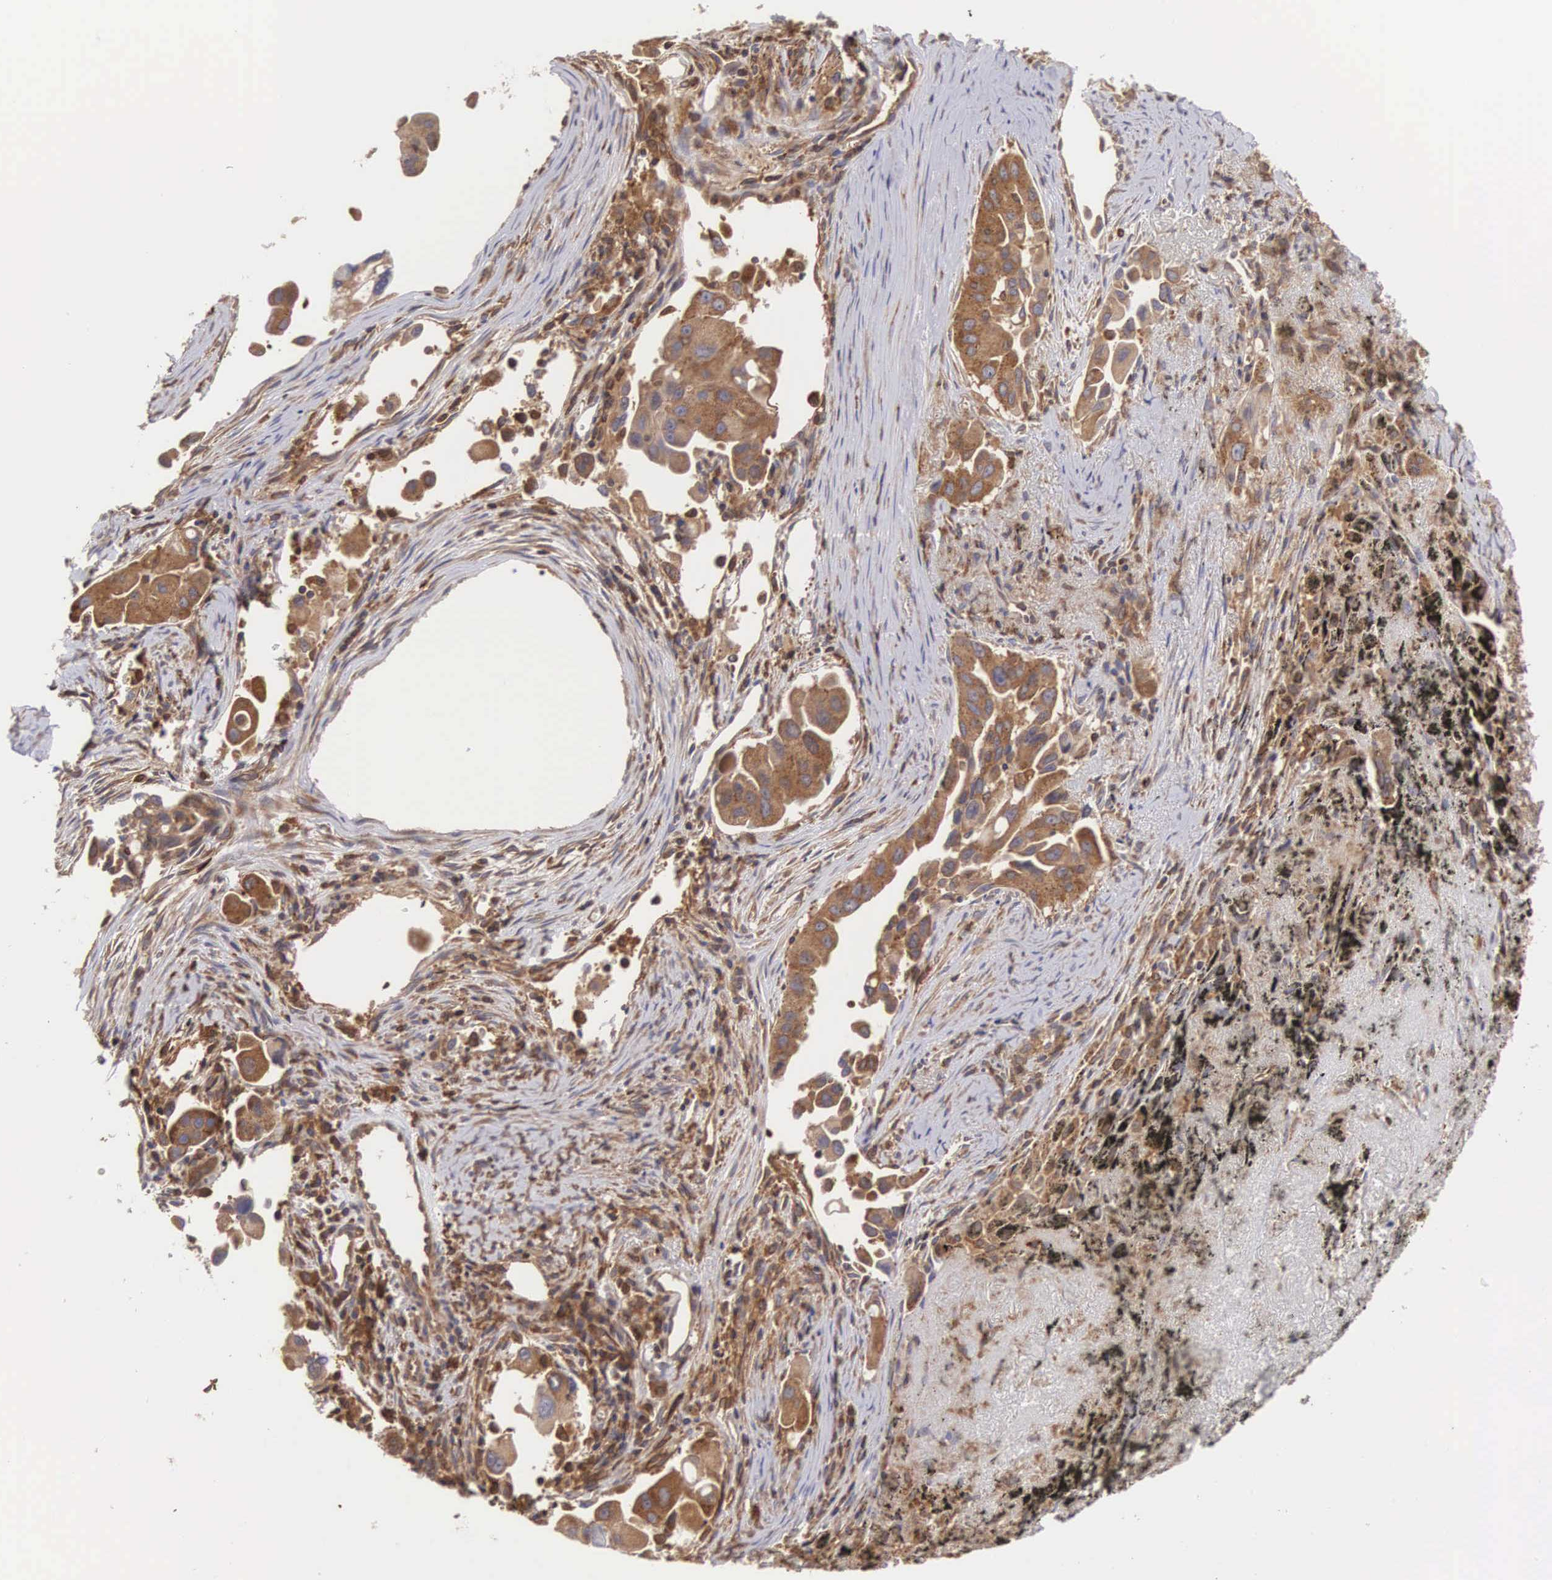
{"staining": {"intensity": "moderate", "quantity": ">75%", "location": "cytoplasmic/membranous"}, "tissue": "lung cancer", "cell_type": "Tumor cells", "image_type": "cancer", "snomed": [{"axis": "morphology", "description": "Adenocarcinoma, NOS"}, {"axis": "topography", "description": "Lung"}], "caption": "Lung cancer stained with a protein marker shows moderate staining in tumor cells.", "gene": "DHRS1", "patient": {"sex": "male", "age": 68}}